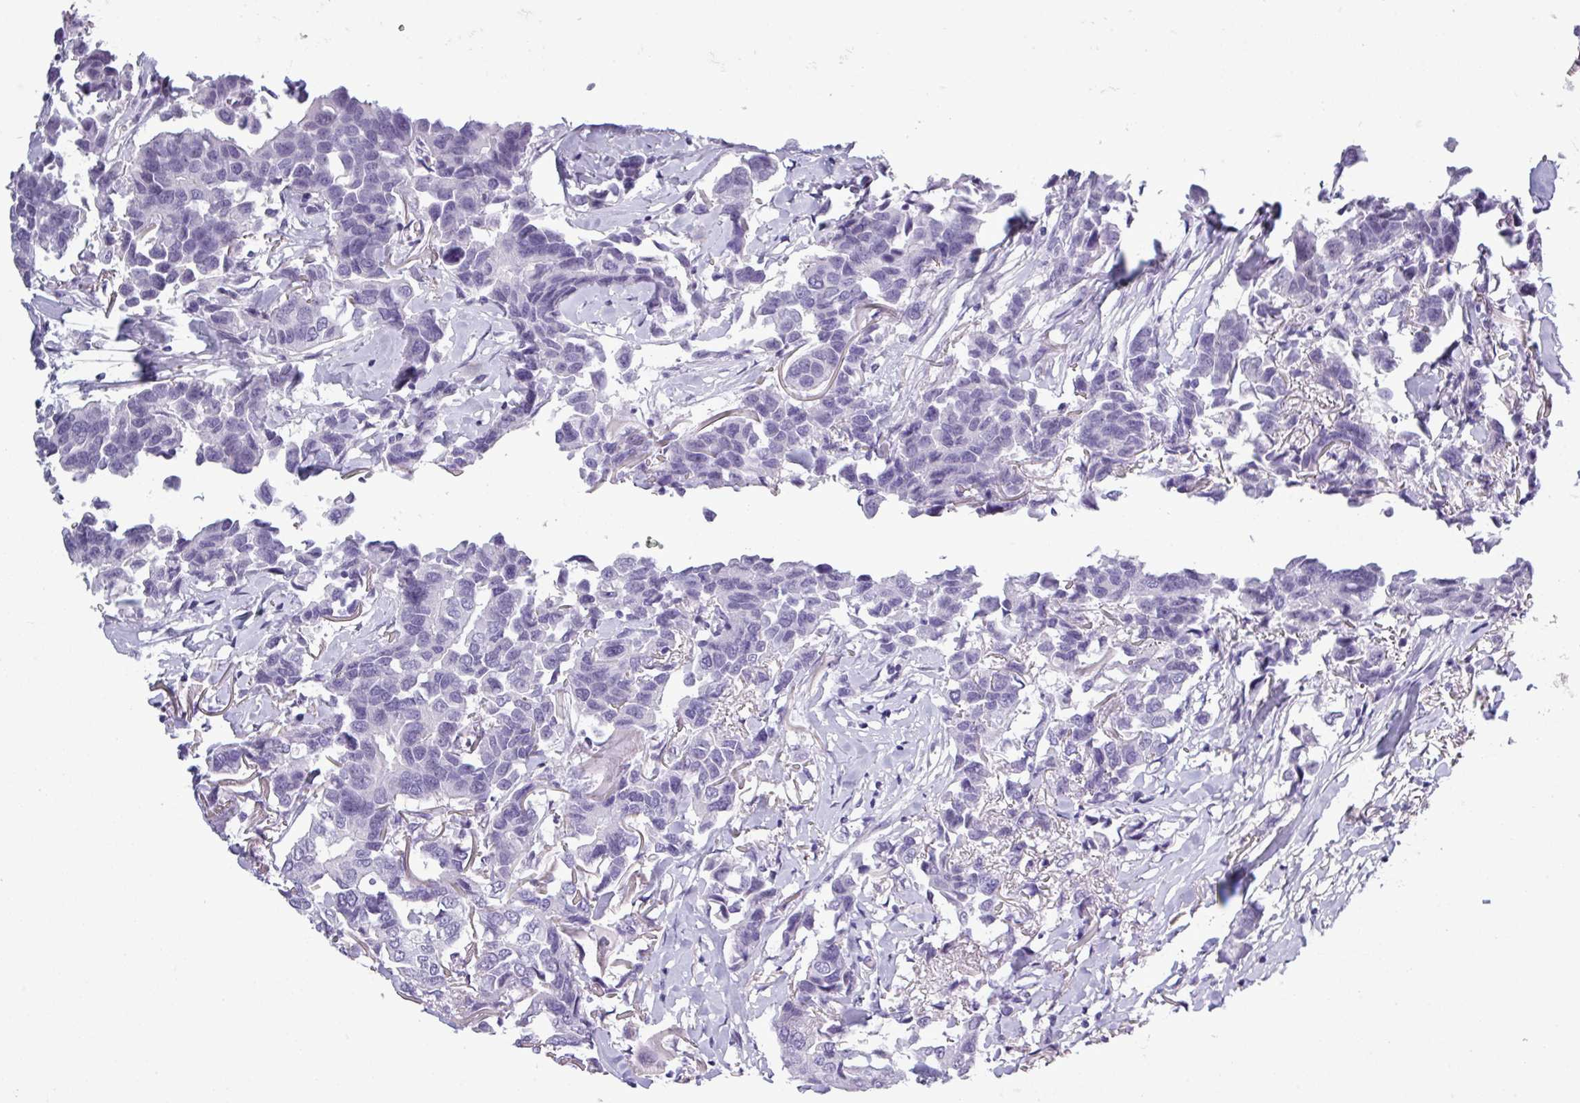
{"staining": {"intensity": "negative", "quantity": "none", "location": "none"}, "tissue": "breast cancer", "cell_type": "Tumor cells", "image_type": "cancer", "snomed": [{"axis": "morphology", "description": "Duct carcinoma"}, {"axis": "topography", "description": "Breast"}], "caption": "This is a micrograph of immunohistochemistry (IHC) staining of breast cancer (infiltrating ductal carcinoma), which shows no expression in tumor cells.", "gene": "SRGAP1", "patient": {"sex": "female", "age": 80}}